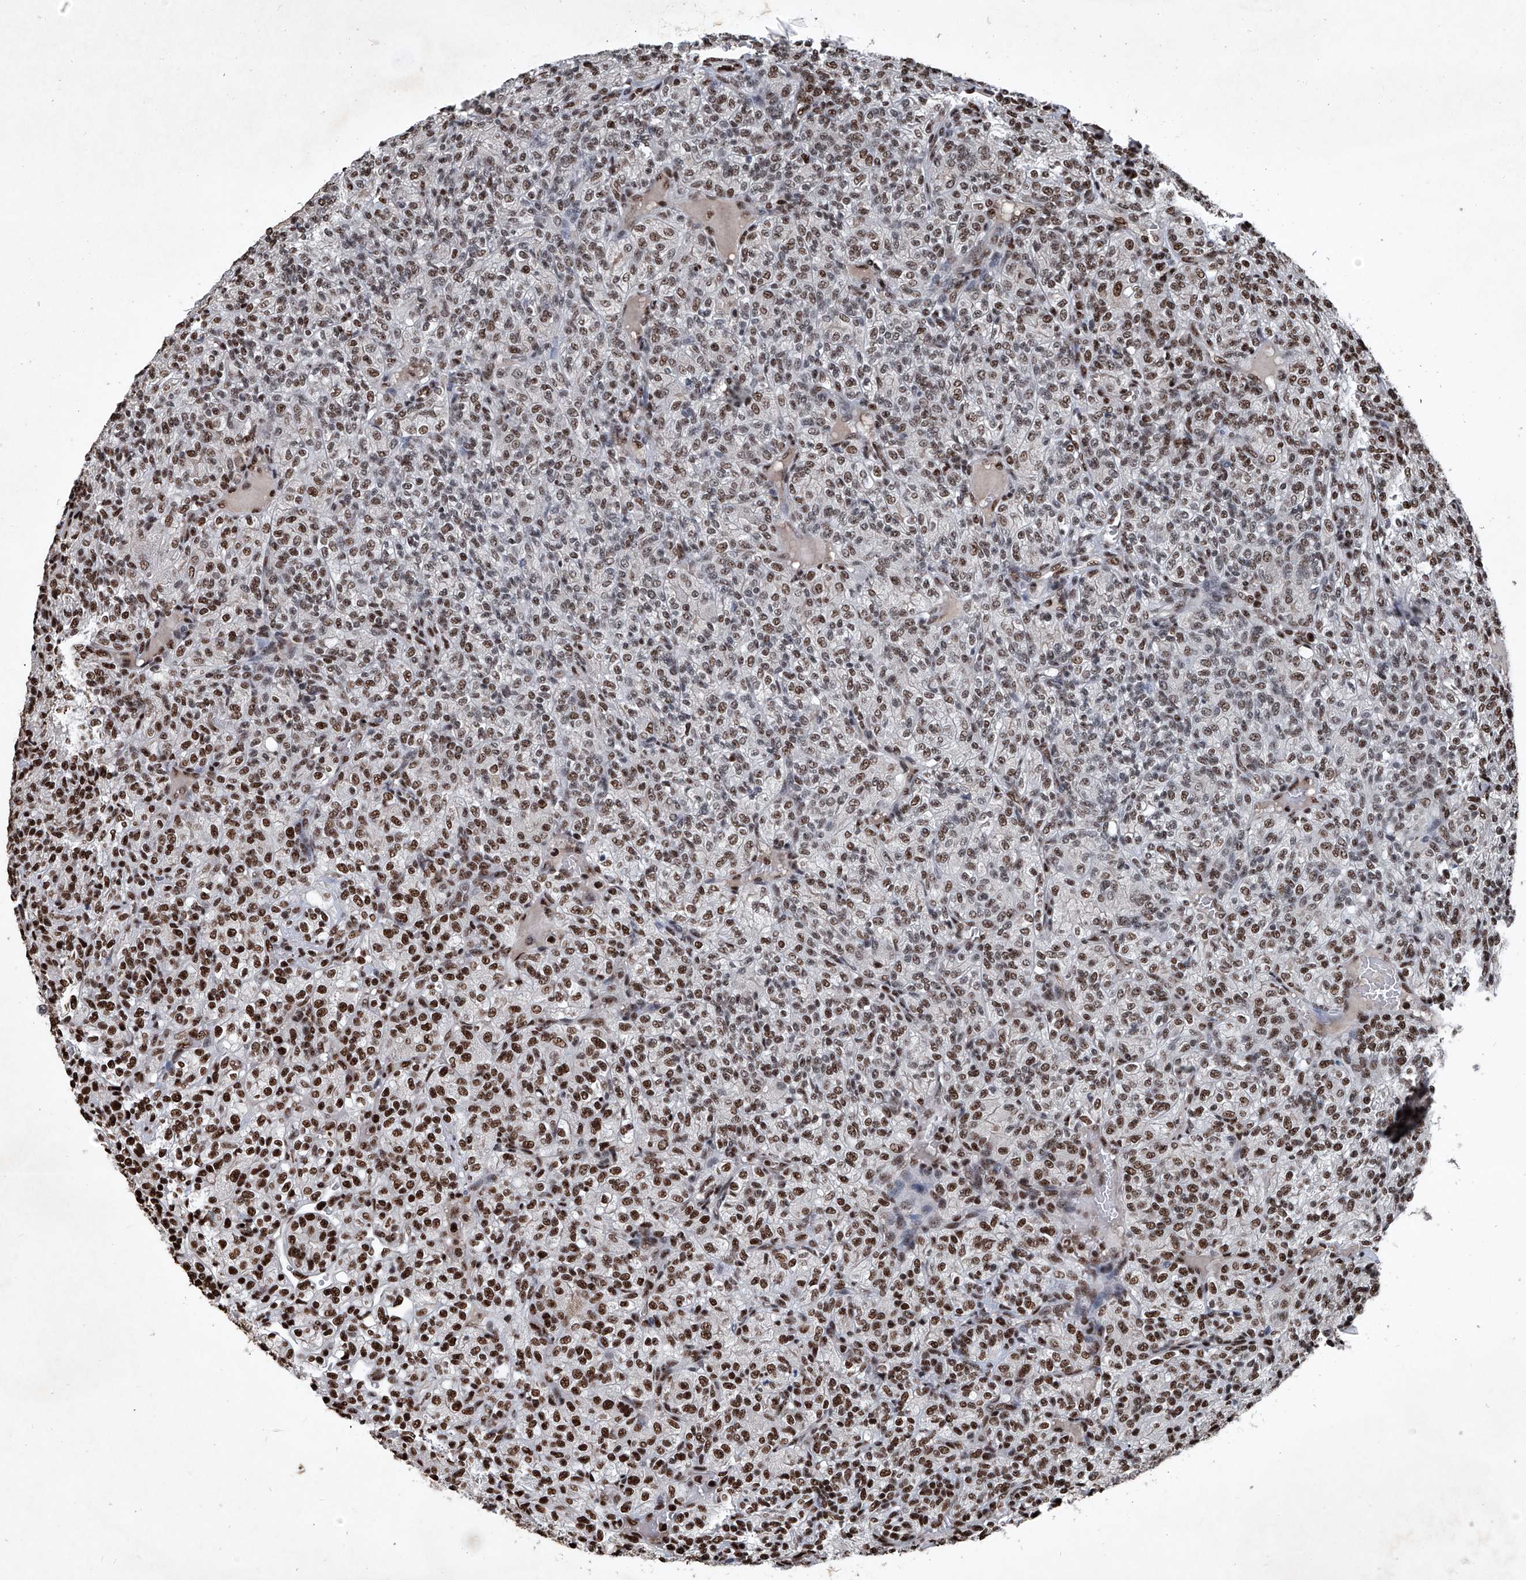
{"staining": {"intensity": "strong", "quantity": ">75%", "location": "nuclear"}, "tissue": "renal cancer", "cell_type": "Tumor cells", "image_type": "cancer", "snomed": [{"axis": "morphology", "description": "Adenocarcinoma, NOS"}, {"axis": "topography", "description": "Kidney"}], "caption": "Immunohistochemistry (IHC) of renal adenocarcinoma shows high levels of strong nuclear staining in about >75% of tumor cells.", "gene": "DDX39B", "patient": {"sex": "male", "age": 77}}